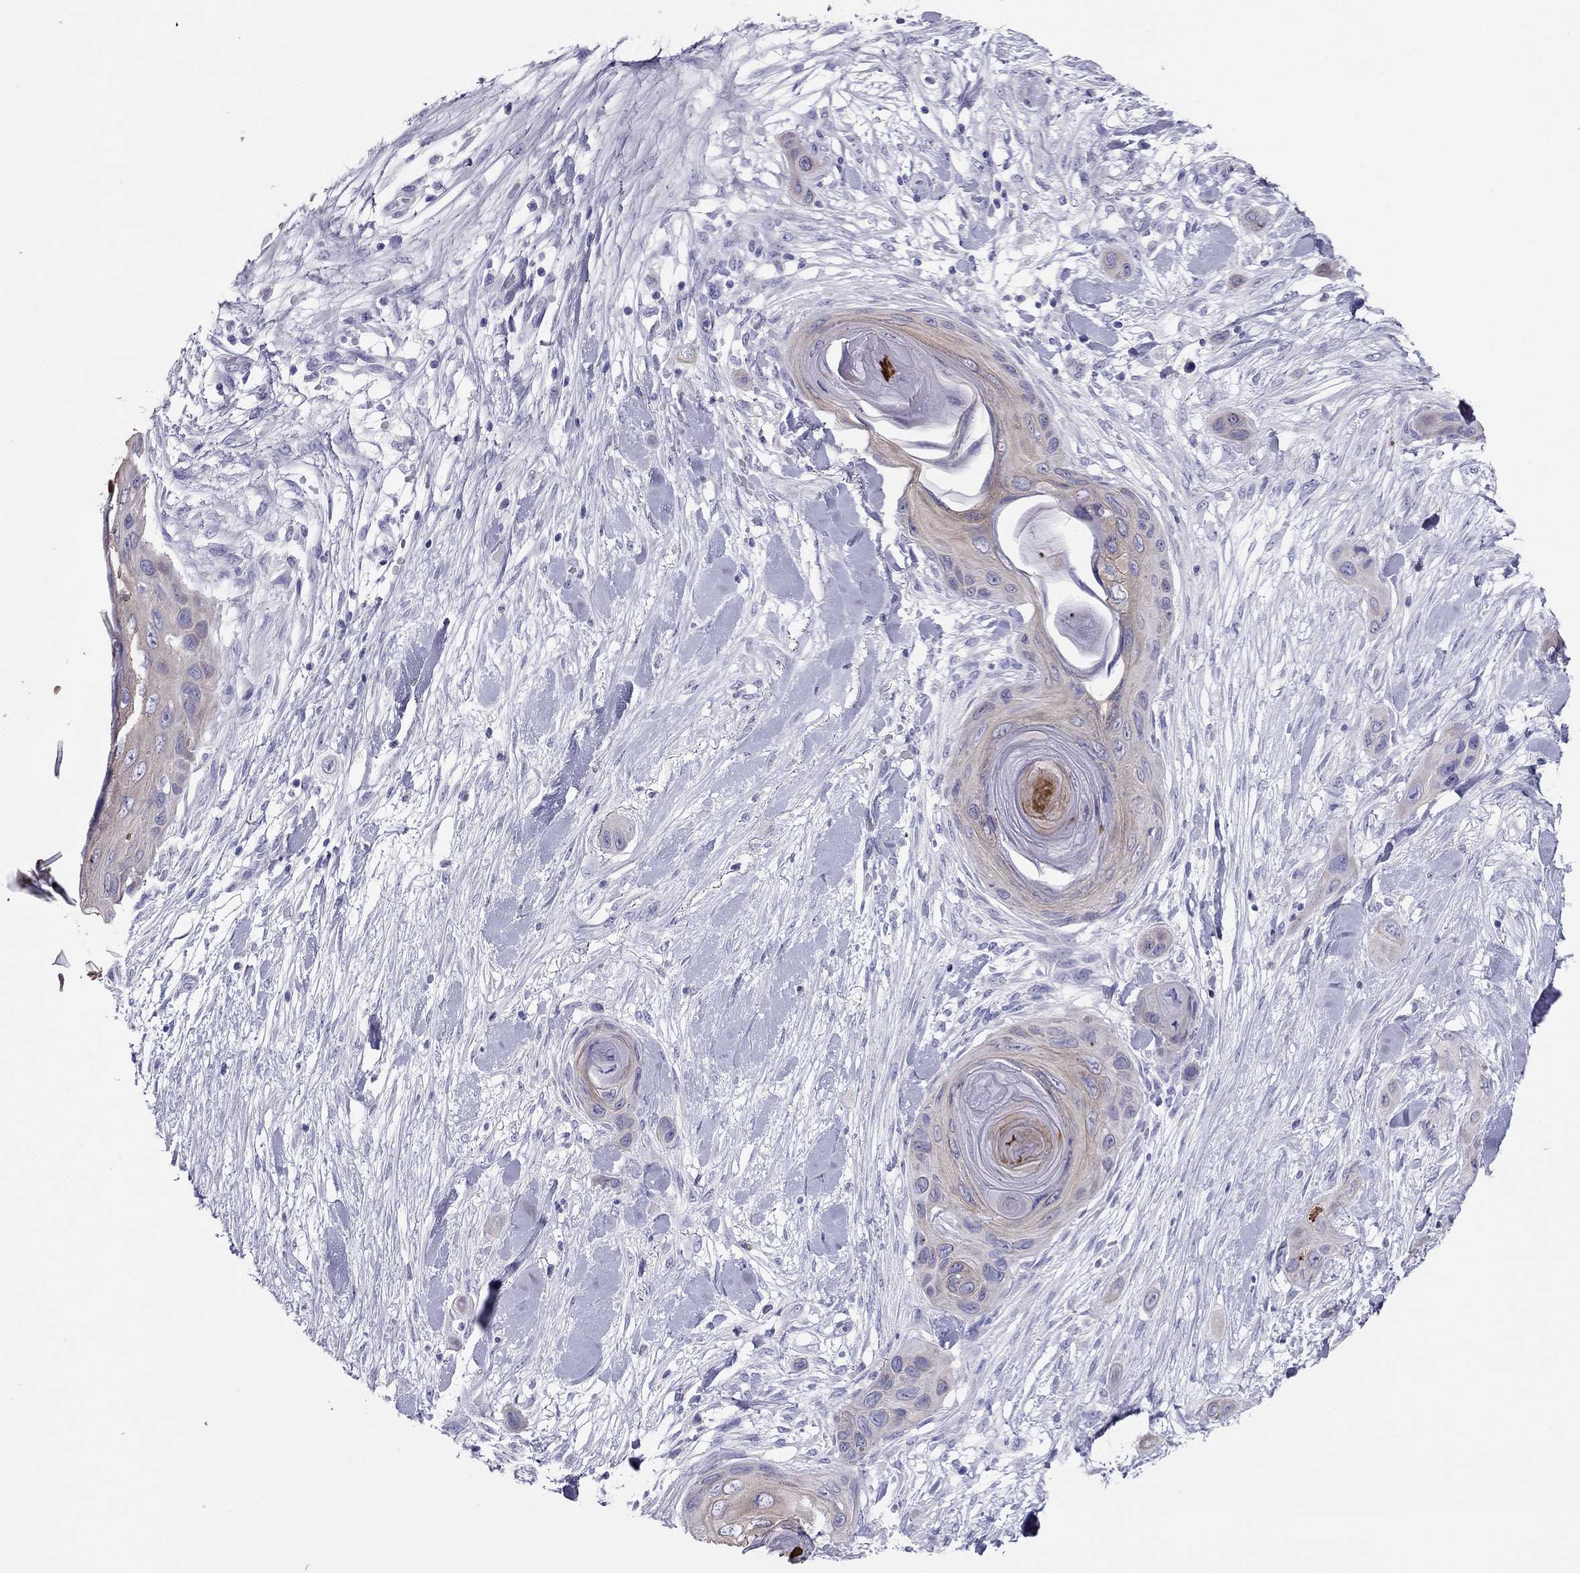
{"staining": {"intensity": "negative", "quantity": "none", "location": "none"}, "tissue": "skin cancer", "cell_type": "Tumor cells", "image_type": "cancer", "snomed": [{"axis": "morphology", "description": "Squamous cell carcinoma, NOS"}, {"axis": "topography", "description": "Skin"}], "caption": "The photomicrograph shows no staining of tumor cells in skin squamous cell carcinoma.", "gene": "MAEL", "patient": {"sex": "male", "age": 79}}